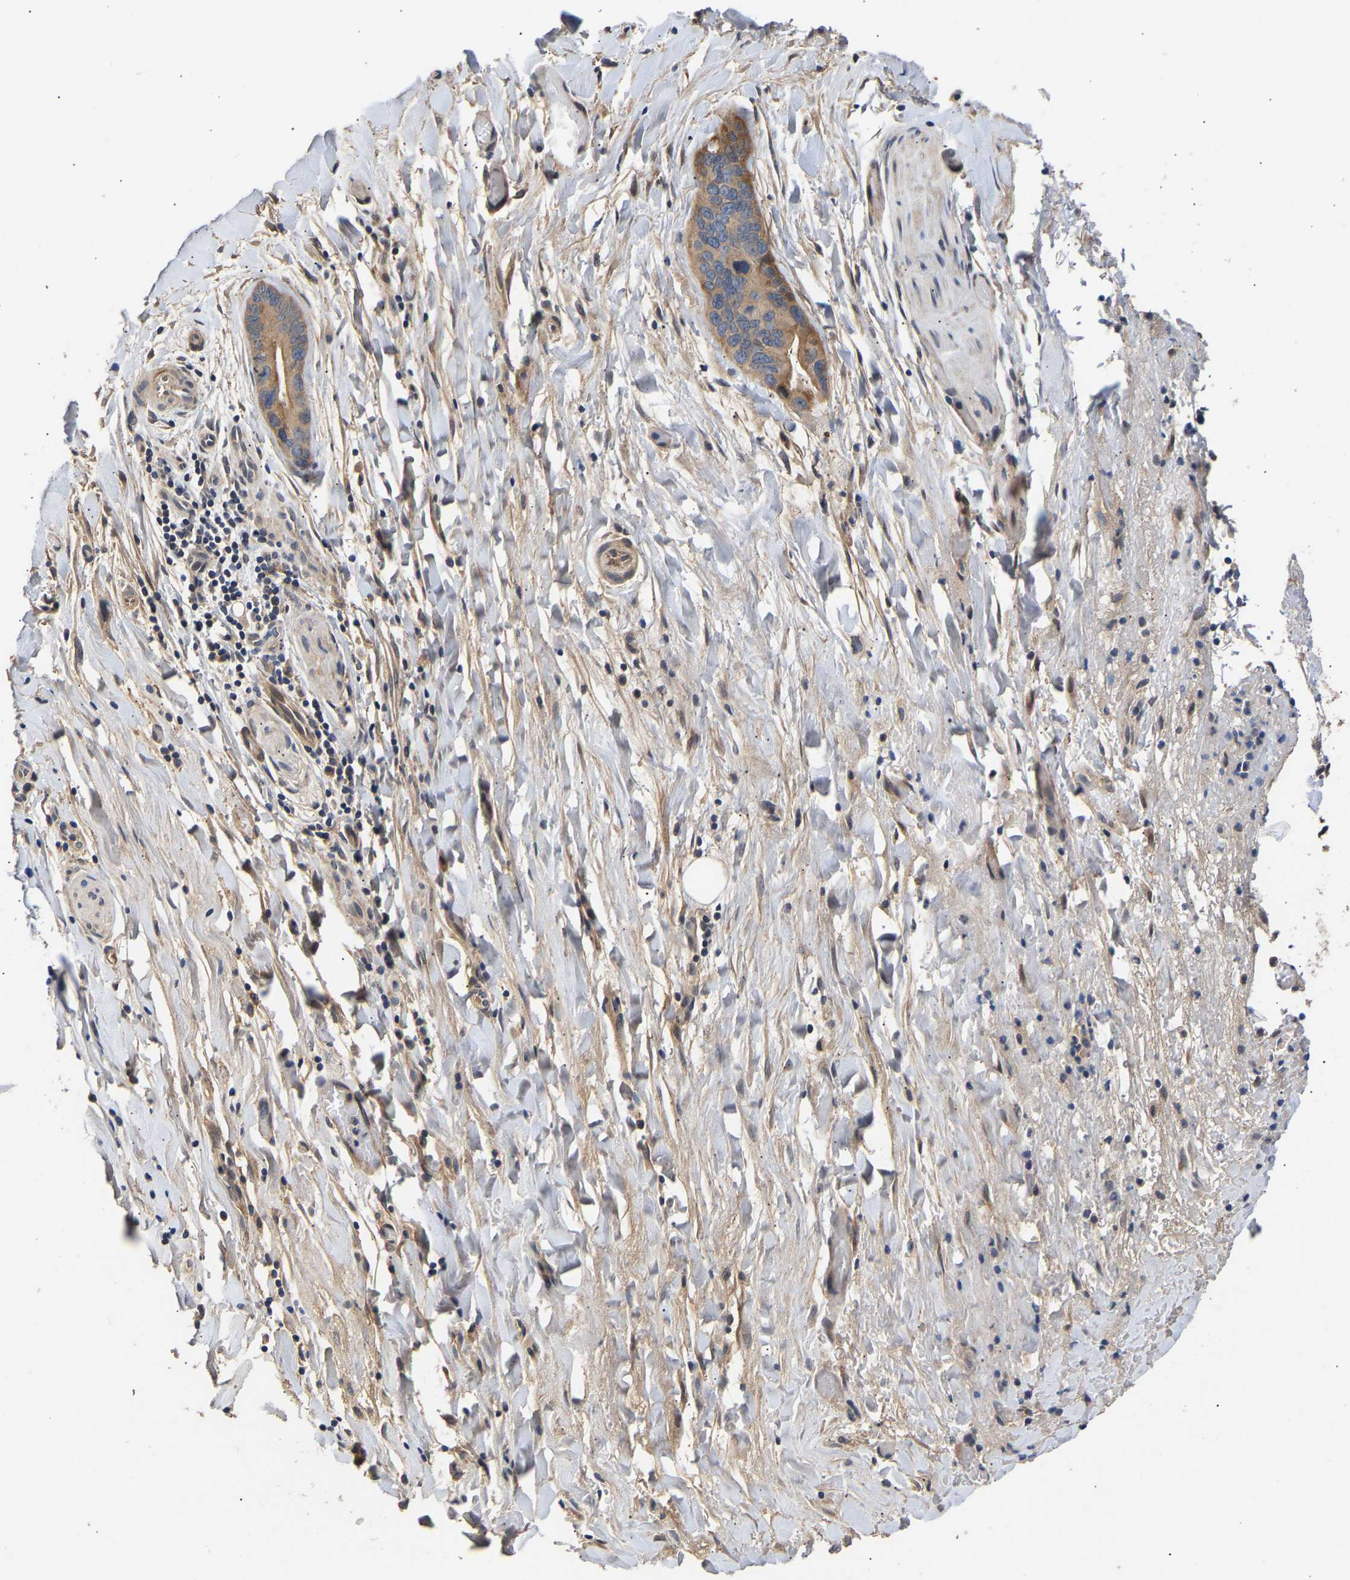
{"staining": {"intensity": "moderate", "quantity": "<25%", "location": "cytoplasmic/membranous"}, "tissue": "liver cancer", "cell_type": "Tumor cells", "image_type": "cancer", "snomed": [{"axis": "morphology", "description": "Cholangiocarcinoma"}, {"axis": "topography", "description": "Liver"}], "caption": "A histopathology image of liver cholangiocarcinoma stained for a protein reveals moderate cytoplasmic/membranous brown staining in tumor cells.", "gene": "KASH5", "patient": {"sex": "female", "age": 55}}